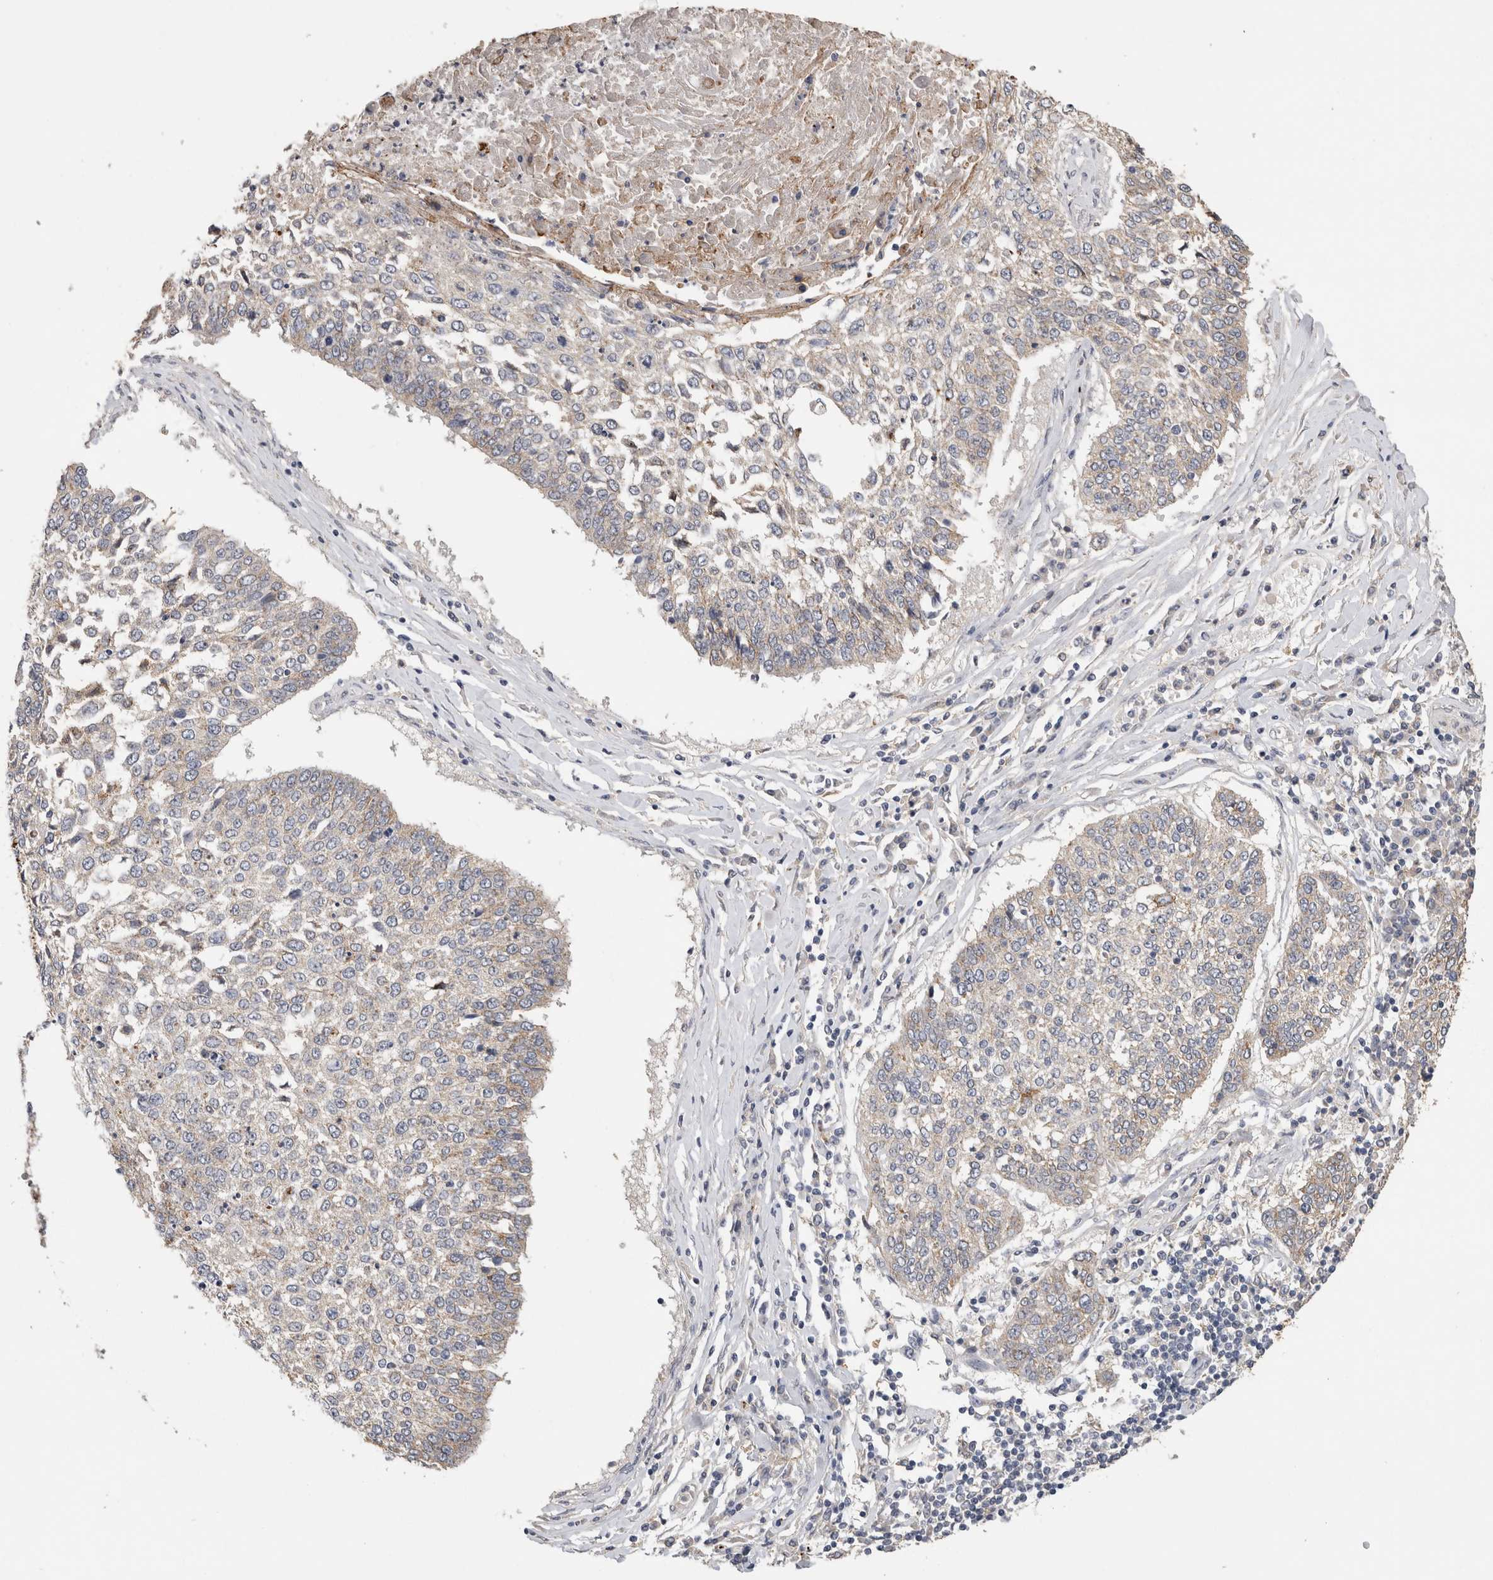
{"staining": {"intensity": "negative", "quantity": "none", "location": "none"}, "tissue": "lung cancer", "cell_type": "Tumor cells", "image_type": "cancer", "snomed": [{"axis": "morphology", "description": "Normal tissue, NOS"}, {"axis": "morphology", "description": "Squamous cell carcinoma, NOS"}, {"axis": "topography", "description": "Cartilage tissue"}, {"axis": "topography", "description": "Bronchus"}, {"axis": "topography", "description": "Lung"}, {"axis": "topography", "description": "Peripheral nerve tissue"}], "caption": "This photomicrograph is of lung squamous cell carcinoma stained with IHC to label a protein in brown with the nuclei are counter-stained blue. There is no staining in tumor cells.", "gene": "CNTFR", "patient": {"sex": "female", "age": 49}}